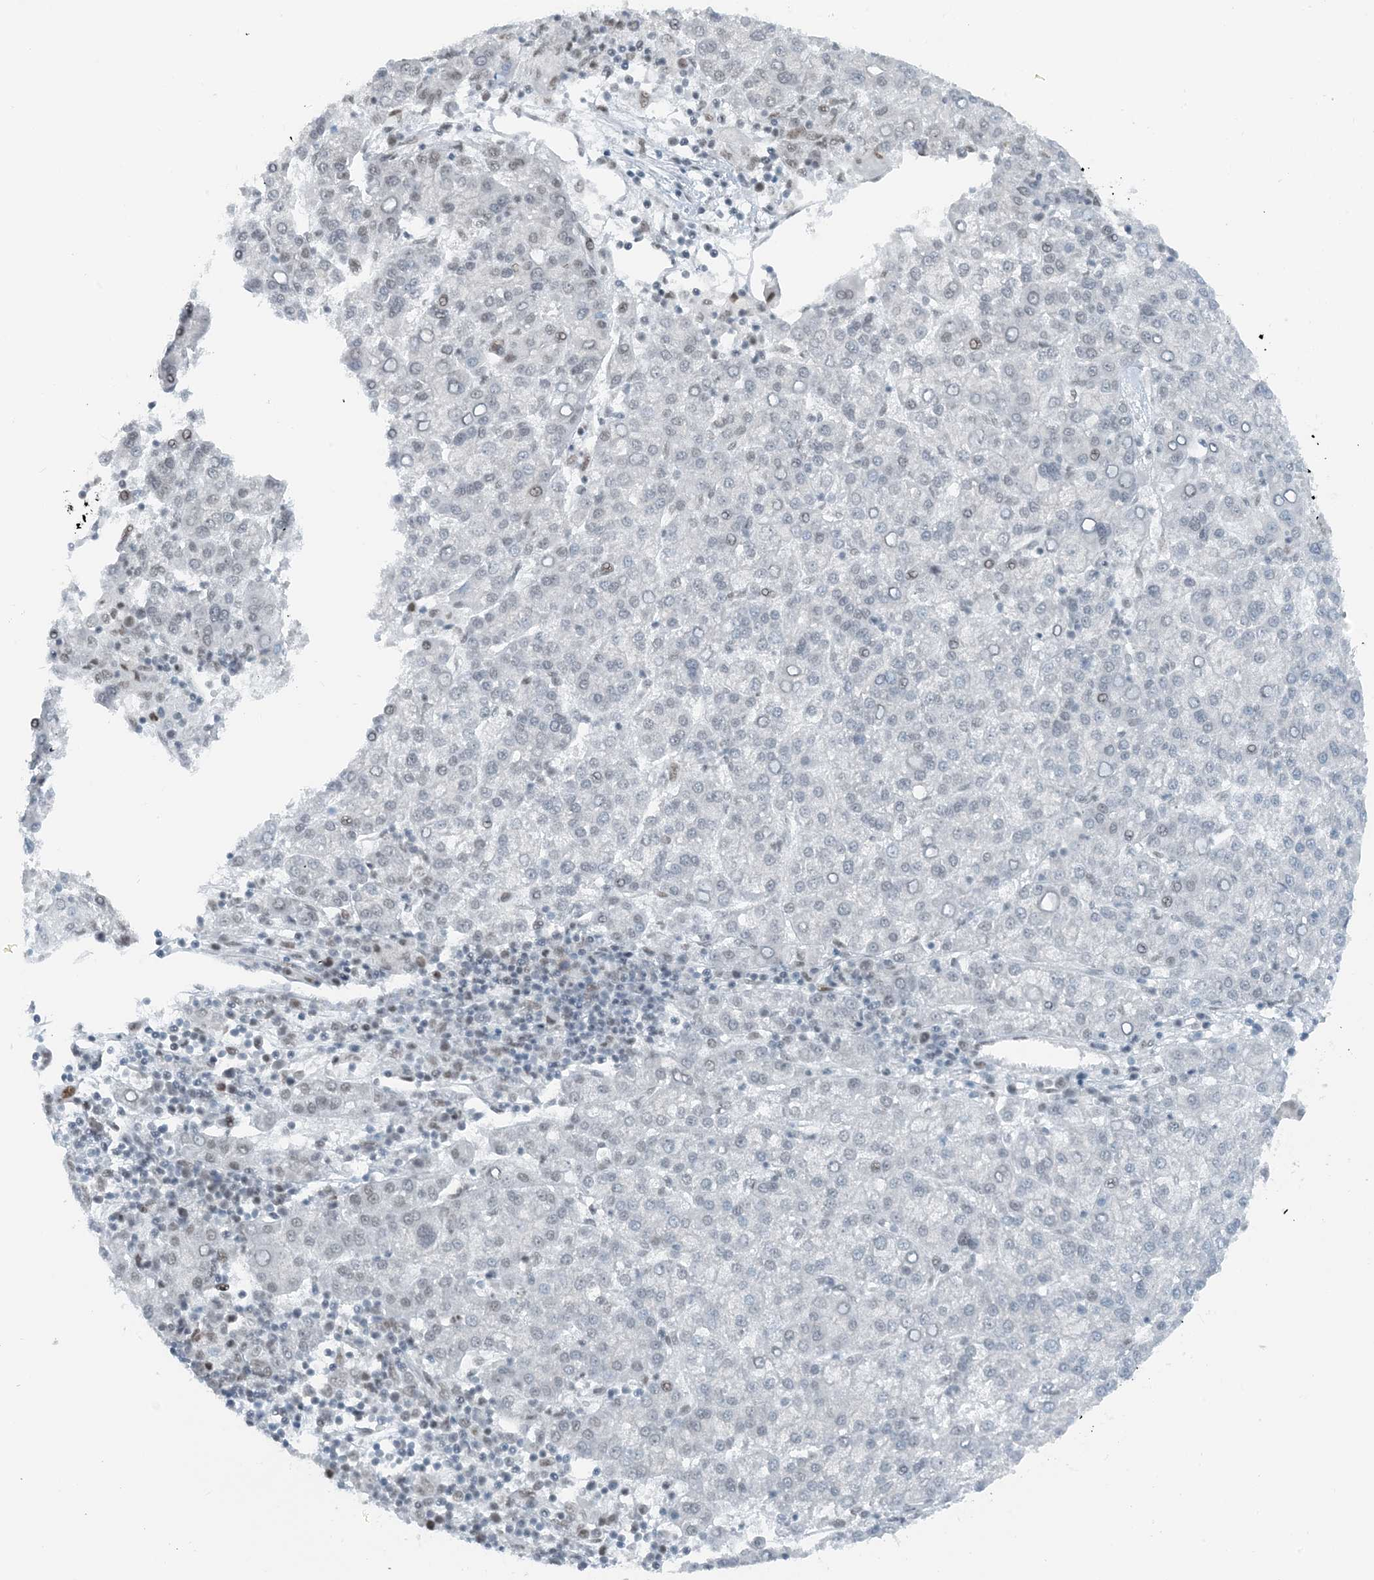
{"staining": {"intensity": "weak", "quantity": "25%-75%", "location": "nuclear"}, "tissue": "liver cancer", "cell_type": "Tumor cells", "image_type": "cancer", "snomed": [{"axis": "morphology", "description": "Carcinoma, Hepatocellular, NOS"}, {"axis": "topography", "description": "Liver"}], "caption": "About 25%-75% of tumor cells in human liver cancer (hepatocellular carcinoma) reveal weak nuclear protein expression as visualized by brown immunohistochemical staining.", "gene": "ZNF500", "patient": {"sex": "female", "age": 58}}